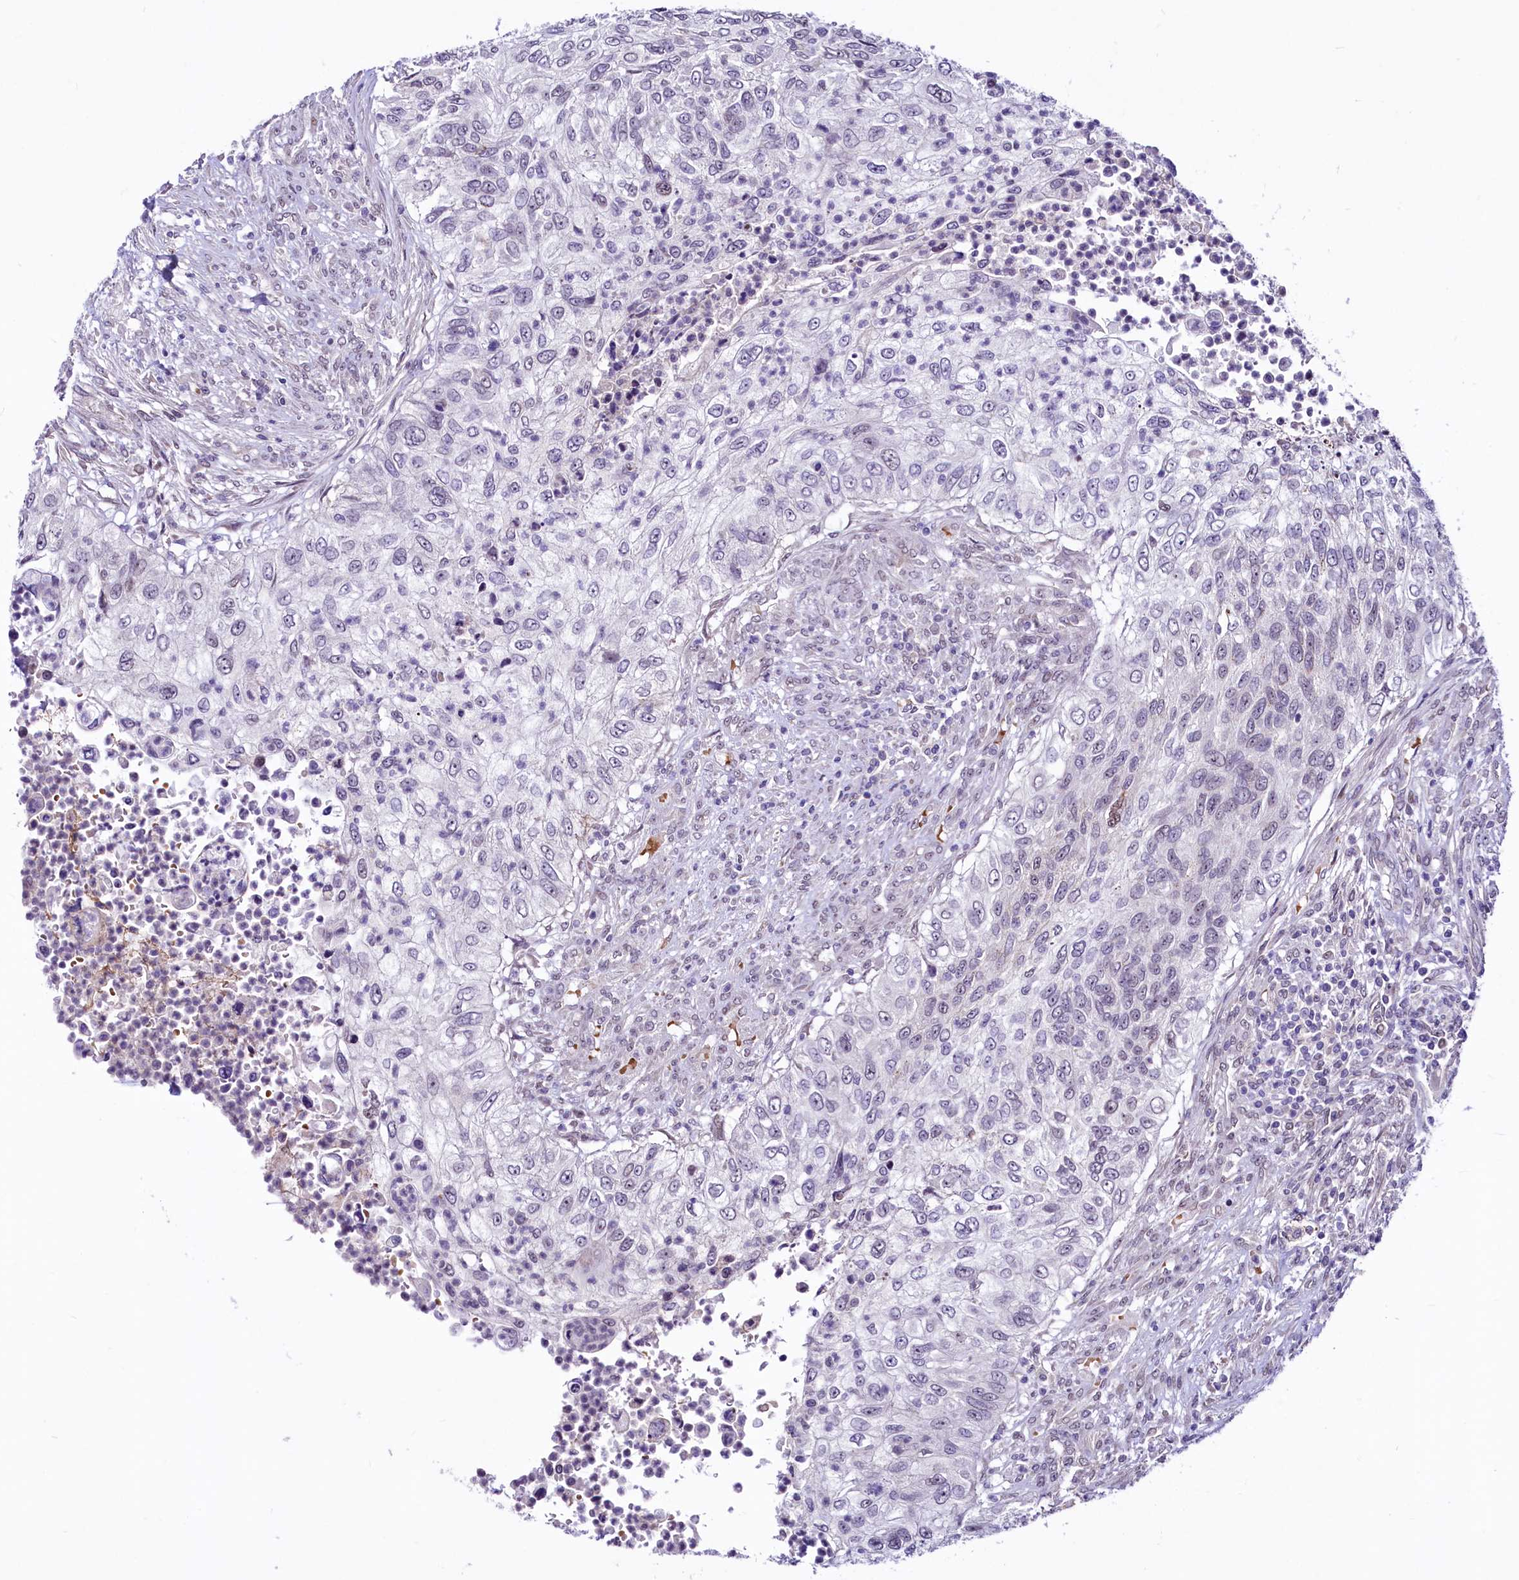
{"staining": {"intensity": "negative", "quantity": "none", "location": "none"}, "tissue": "urothelial cancer", "cell_type": "Tumor cells", "image_type": "cancer", "snomed": [{"axis": "morphology", "description": "Urothelial carcinoma, High grade"}, {"axis": "topography", "description": "Urinary bladder"}], "caption": "DAB (3,3'-diaminobenzidine) immunohistochemical staining of urothelial cancer displays no significant positivity in tumor cells.", "gene": "LEUTX", "patient": {"sex": "female", "age": 60}}